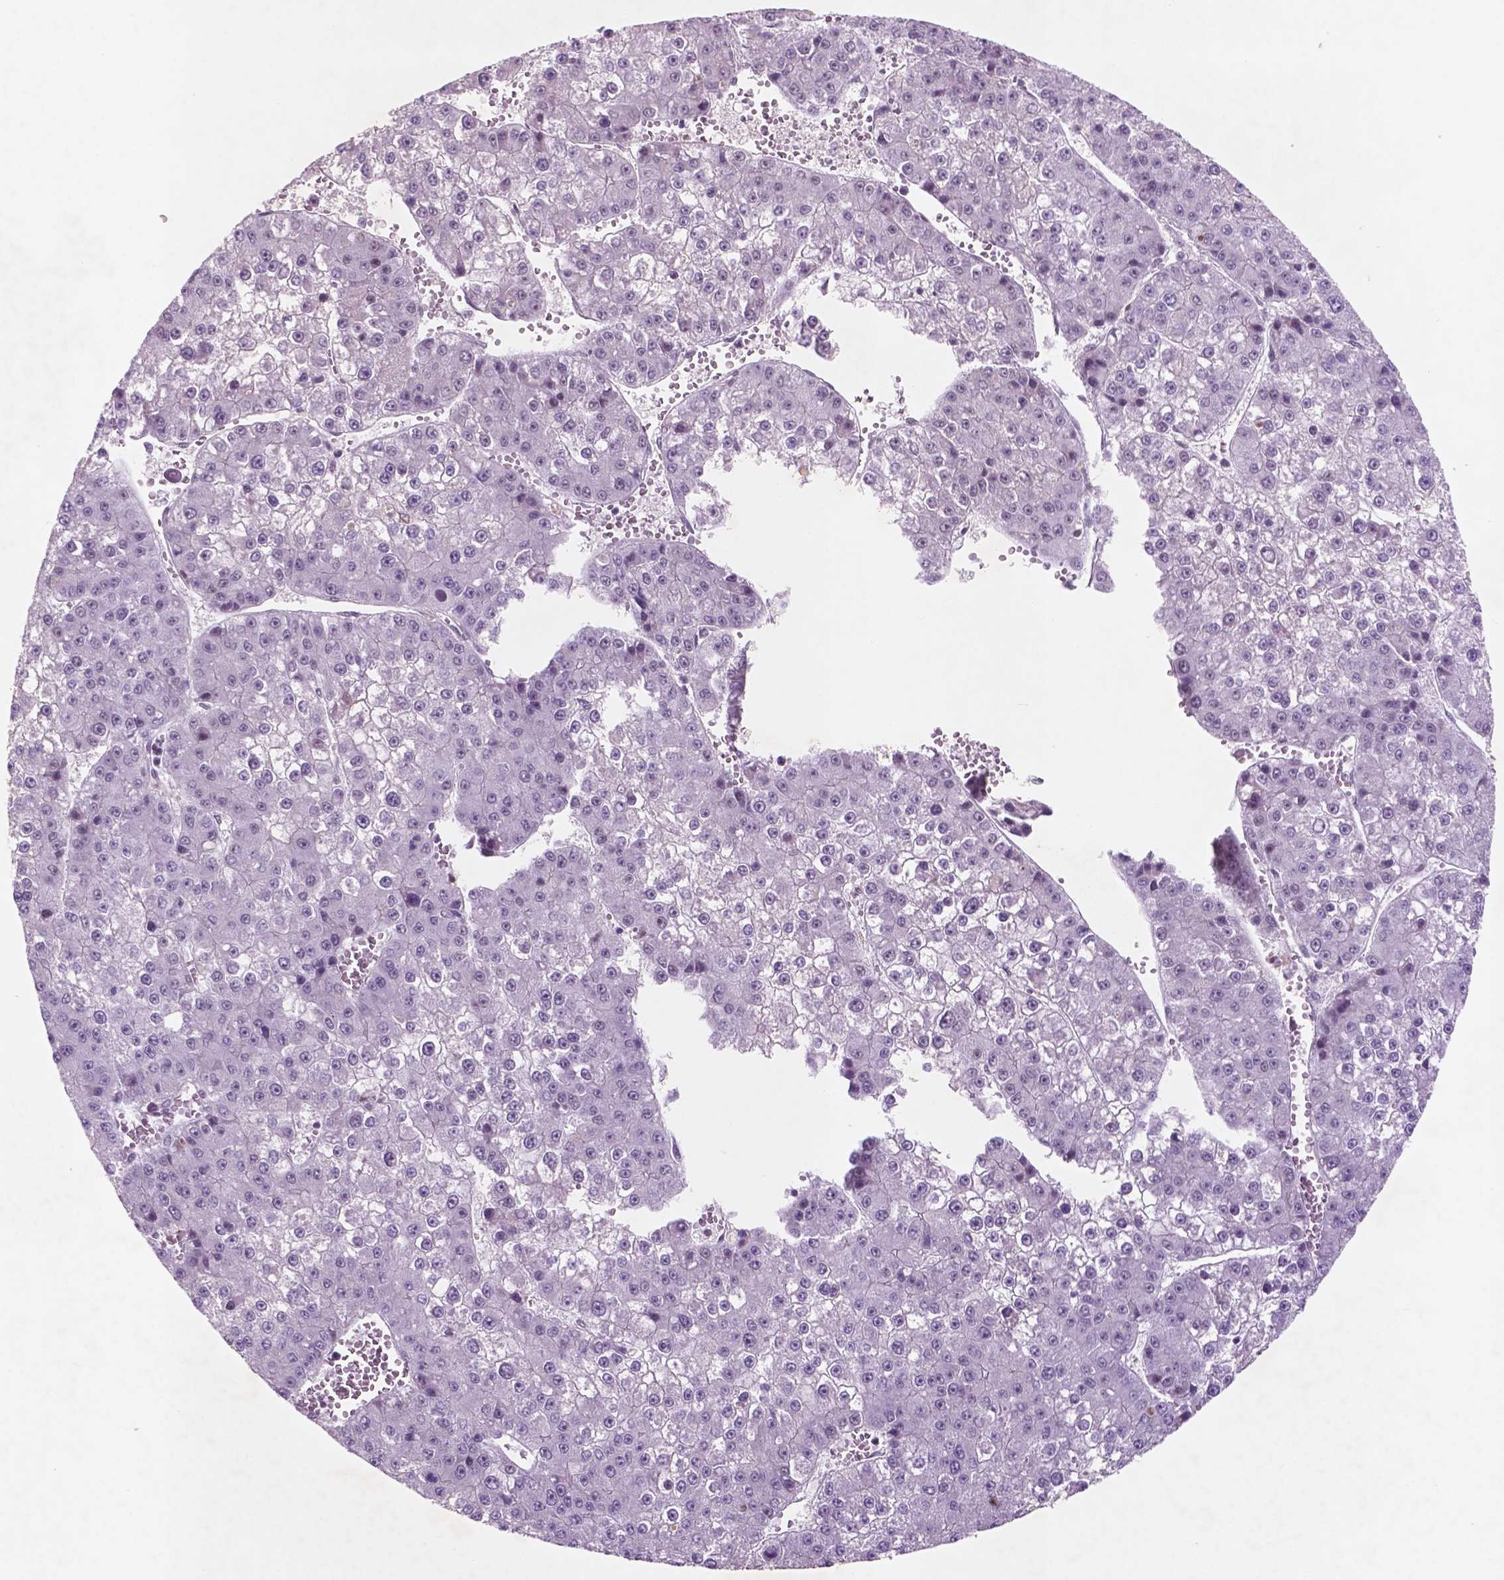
{"staining": {"intensity": "negative", "quantity": "none", "location": "none"}, "tissue": "liver cancer", "cell_type": "Tumor cells", "image_type": "cancer", "snomed": [{"axis": "morphology", "description": "Carcinoma, Hepatocellular, NOS"}, {"axis": "topography", "description": "Liver"}], "caption": "The micrograph demonstrates no staining of tumor cells in hepatocellular carcinoma (liver).", "gene": "CTR9", "patient": {"sex": "female", "age": 73}}